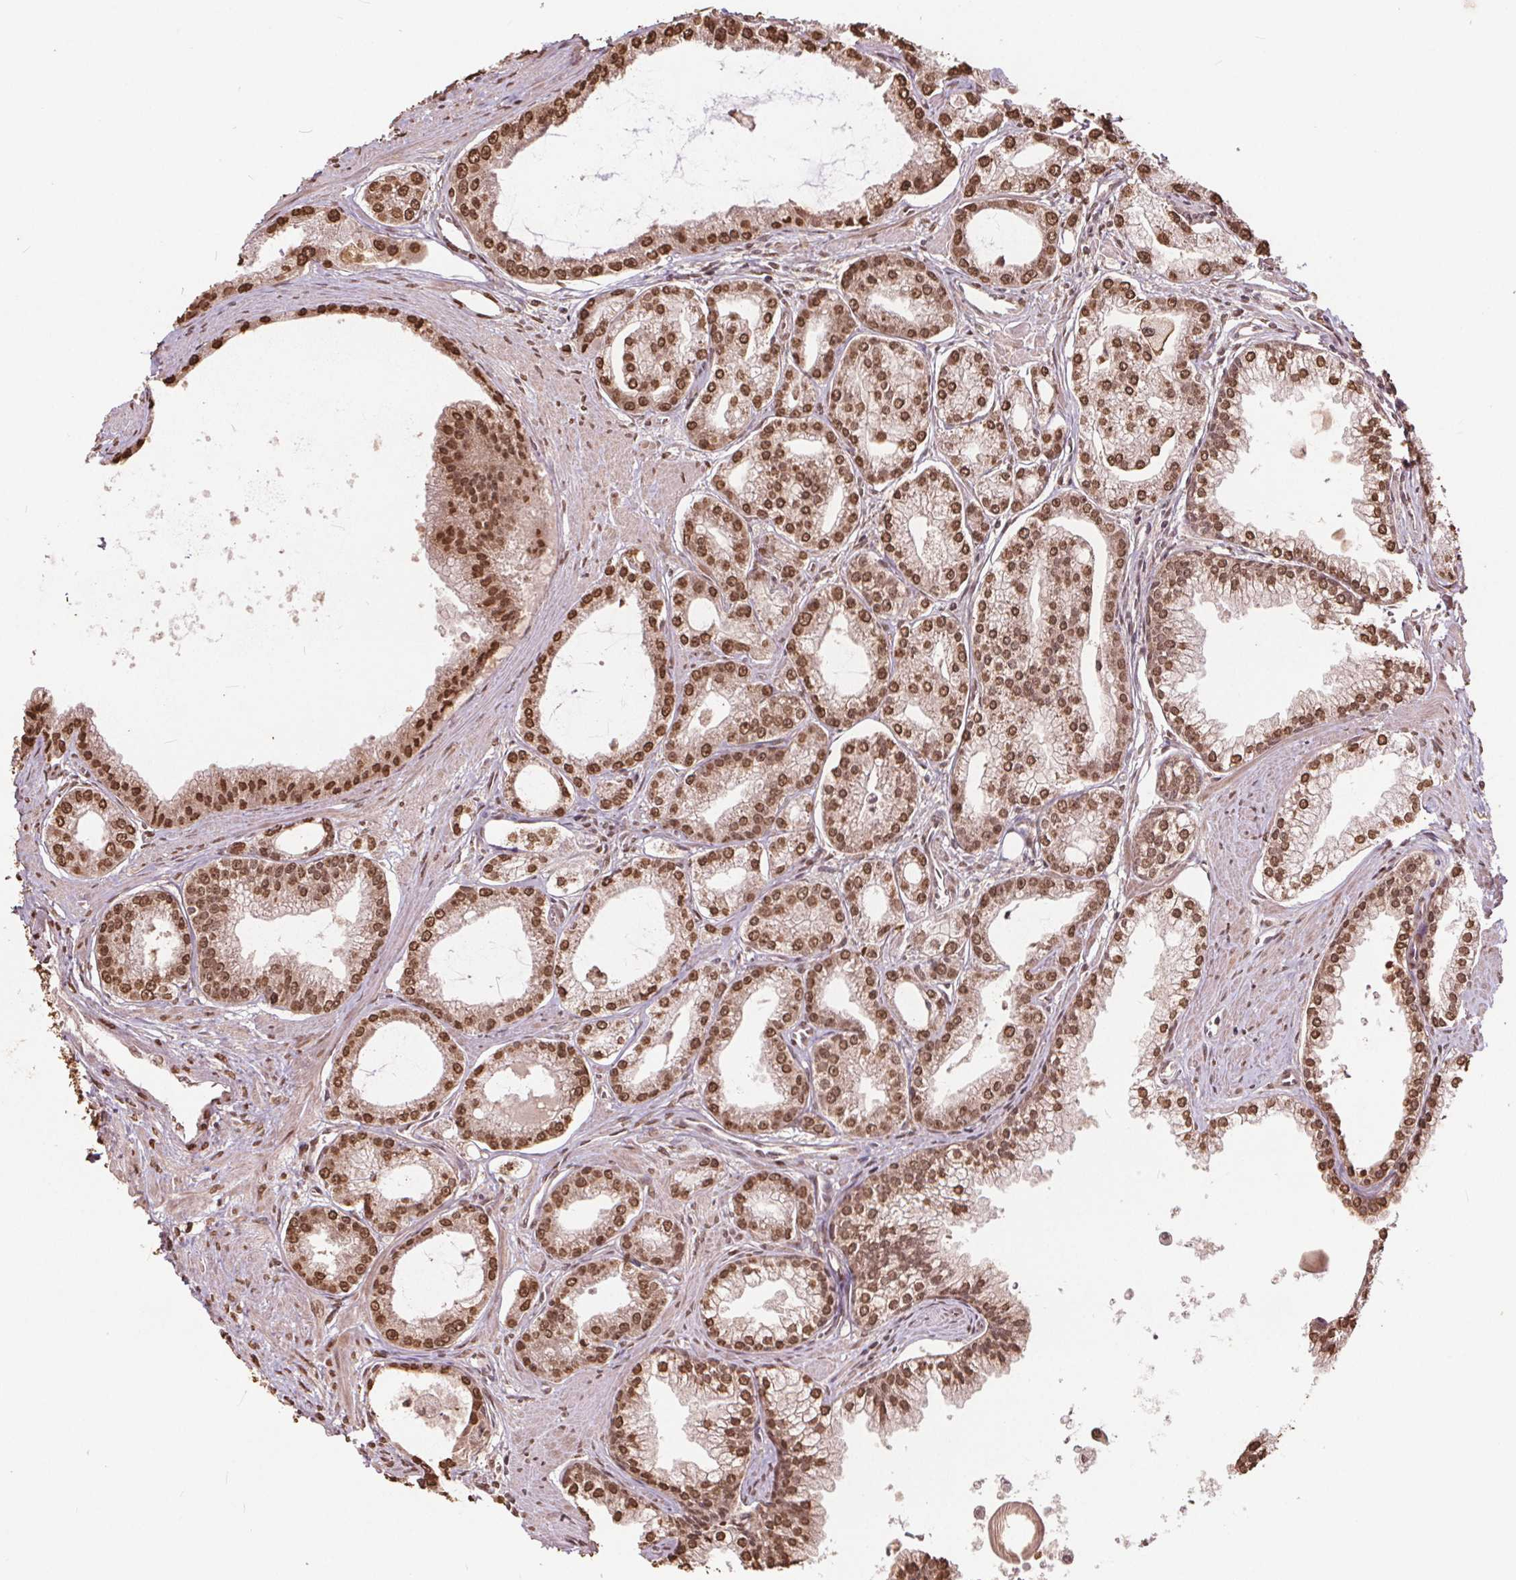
{"staining": {"intensity": "moderate", "quantity": ">75%", "location": "nuclear"}, "tissue": "prostate cancer", "cell_type": "Tumor cells", "image_type": "cancer", "snomed": [{"axis": "morphology", "description": "Adenocarcinoma, NOS"}, {"axis": "topography", "description": "Prostate"}], "caption": "Prostate cancer stained for a protein (brown) reveals moderate nuclear positive expression in approximately >75% of tumor cells.", "gene": "HIF1AN", "patient": {"sex": "male", "age": 71}}